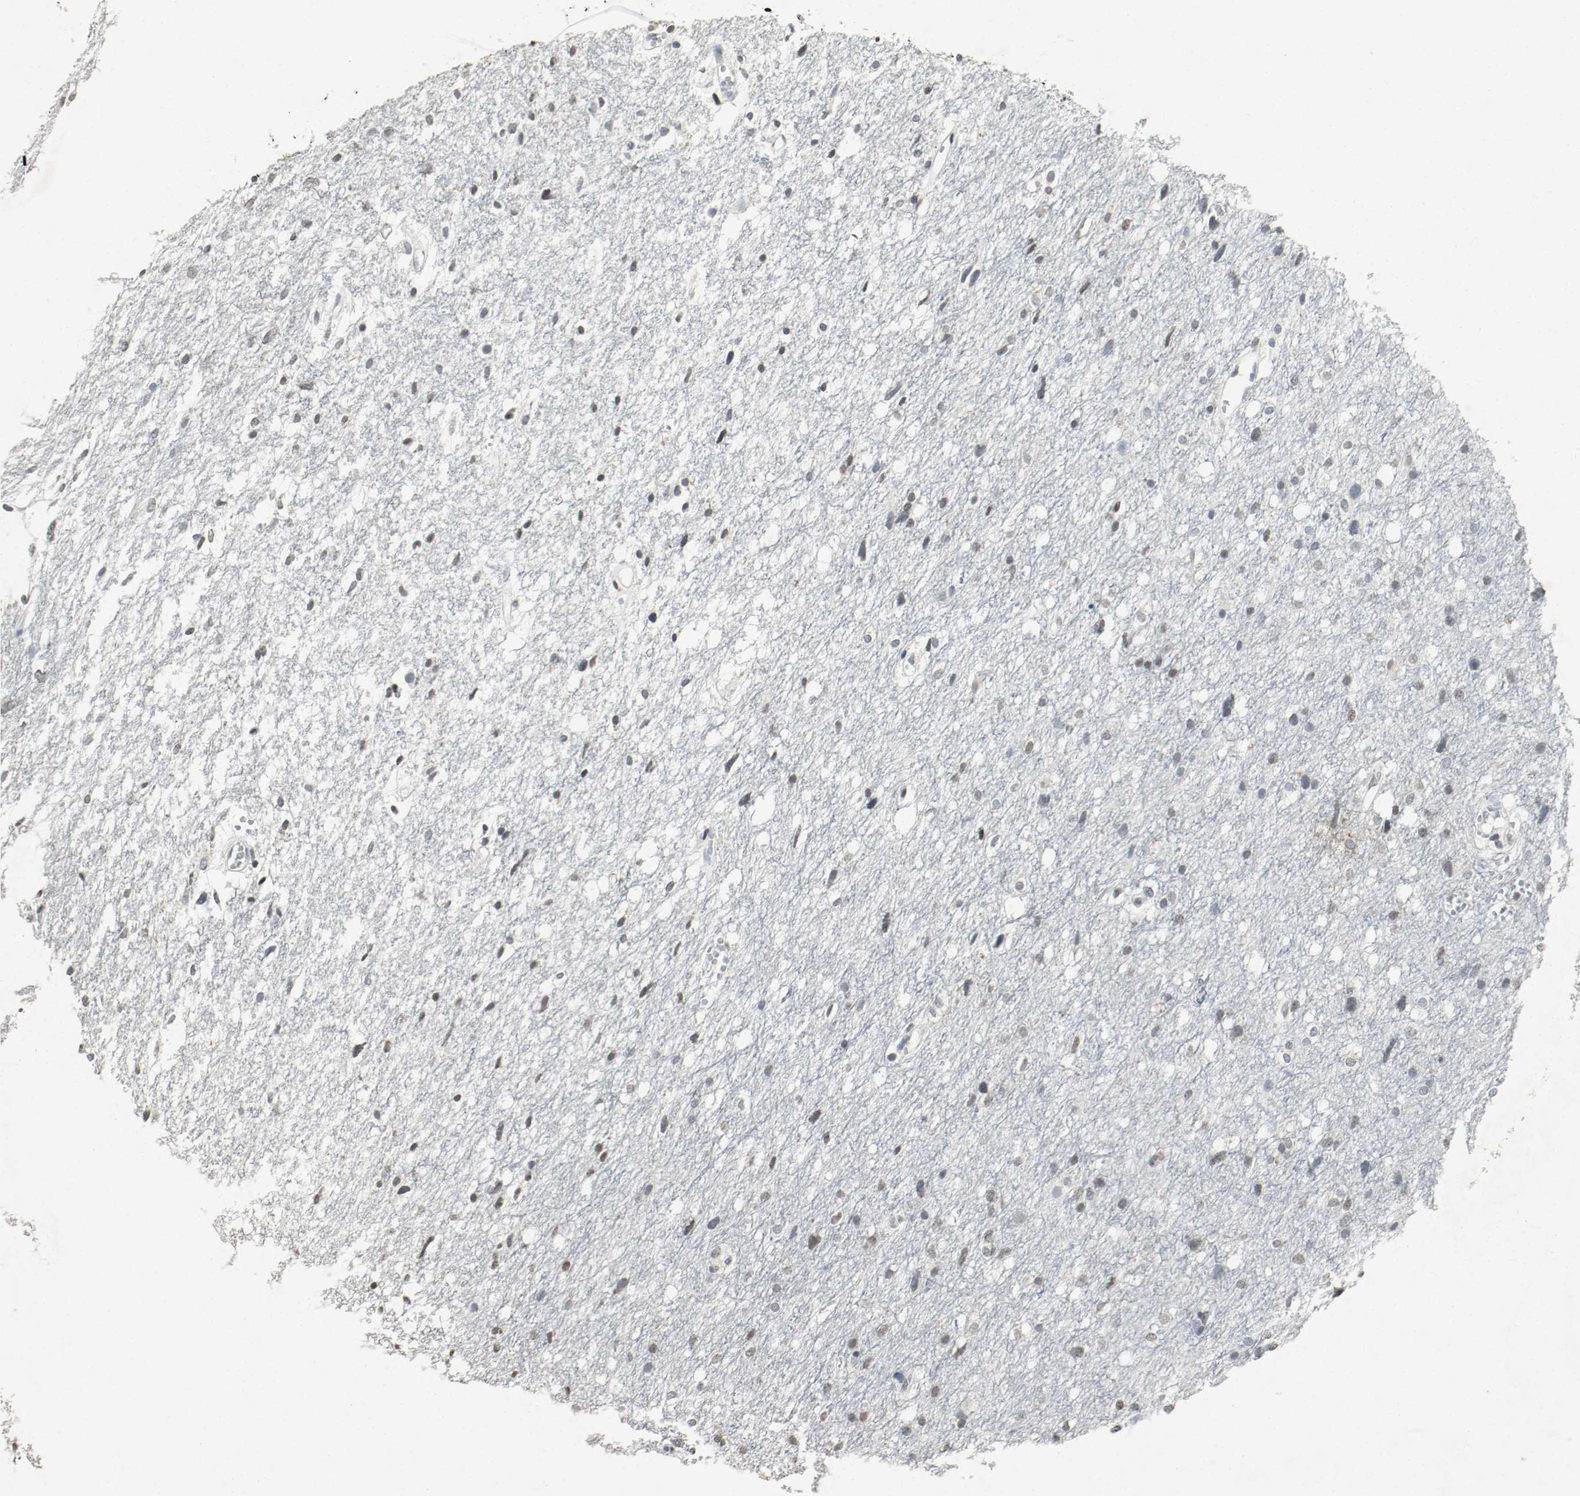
{"staining": {"intensity": "weak", "quantity": ">75%", "location": "nuclear"}, "tissue": "glioma", "cell_type": "Tumor cells", "image_type": "cancer", "snomed": [{"axis": "morphology", "description": "Glioma, malignant, High grade"}, {"axis": "topography", "description": "Brain"}], "caption": "Weak nuclear protein staining is seen in approximately >75% of tumor cells in glioma.", "gene": "DNMT1", "patient": {"sex": "female", "age": 59}}